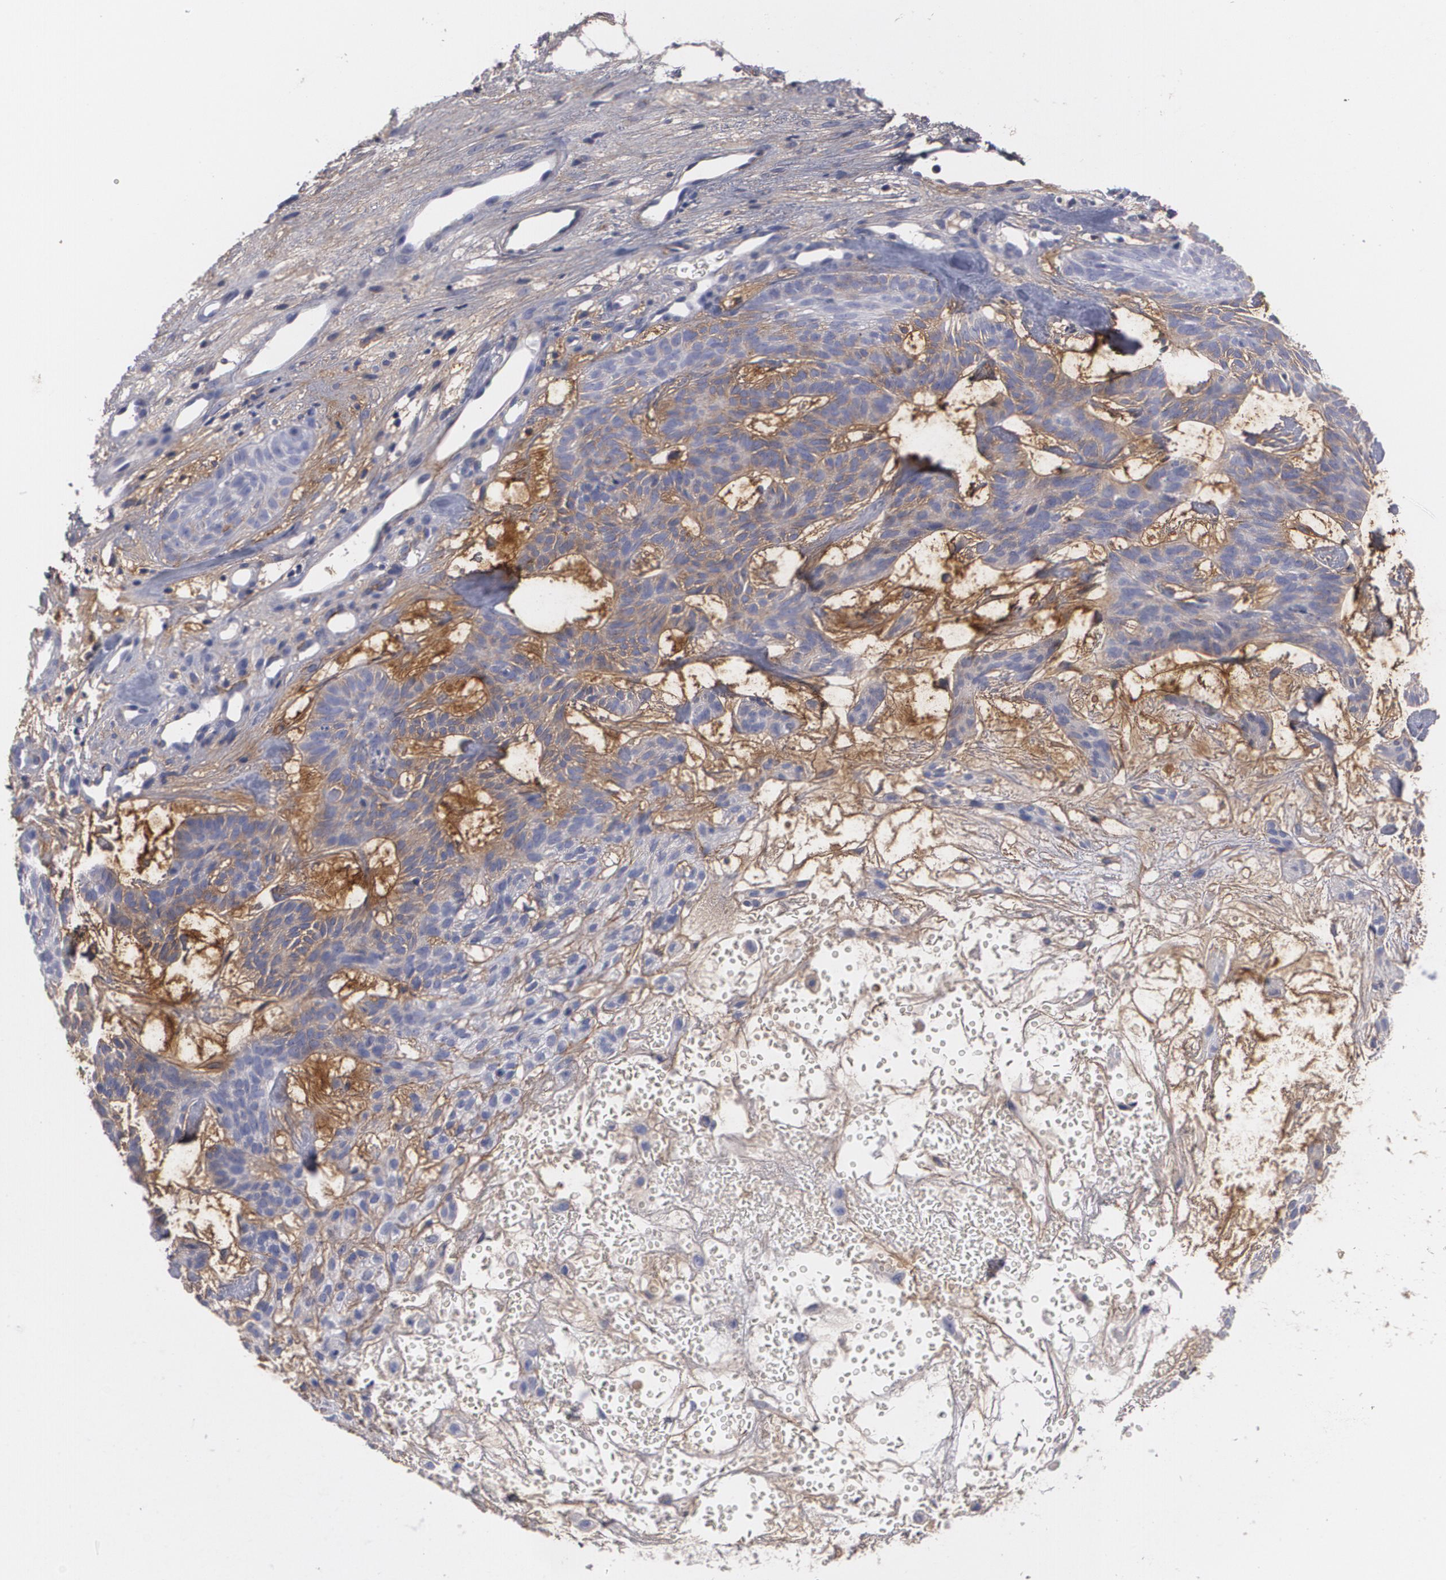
{"staining": {"intensity": "negative", "quantity": "none", "location": "none"}, "tissue": "skin cancer", "cell_type": "Tumor cells", "image_type": "cancer", "snomed": [{"axis": "morphology", "description": "Basal cell carcinoma"}, {"axis": "topography", "description": "Skin"}], "caption": "Immunohistochemistry (IHC) image of human basal cell carcinoma (skin) stained for a protein (brown), which demonstrates no staining in tumor cells. (Stains: DAB (3,3'-diaminobenzidine) immunohistochemistry (IHC) with hematoxylin counter stain, Microscopy: brightfield microscopy at high magnification).", "gene": "FBLN1", "patient": {"sex": "male", "age": 75}}